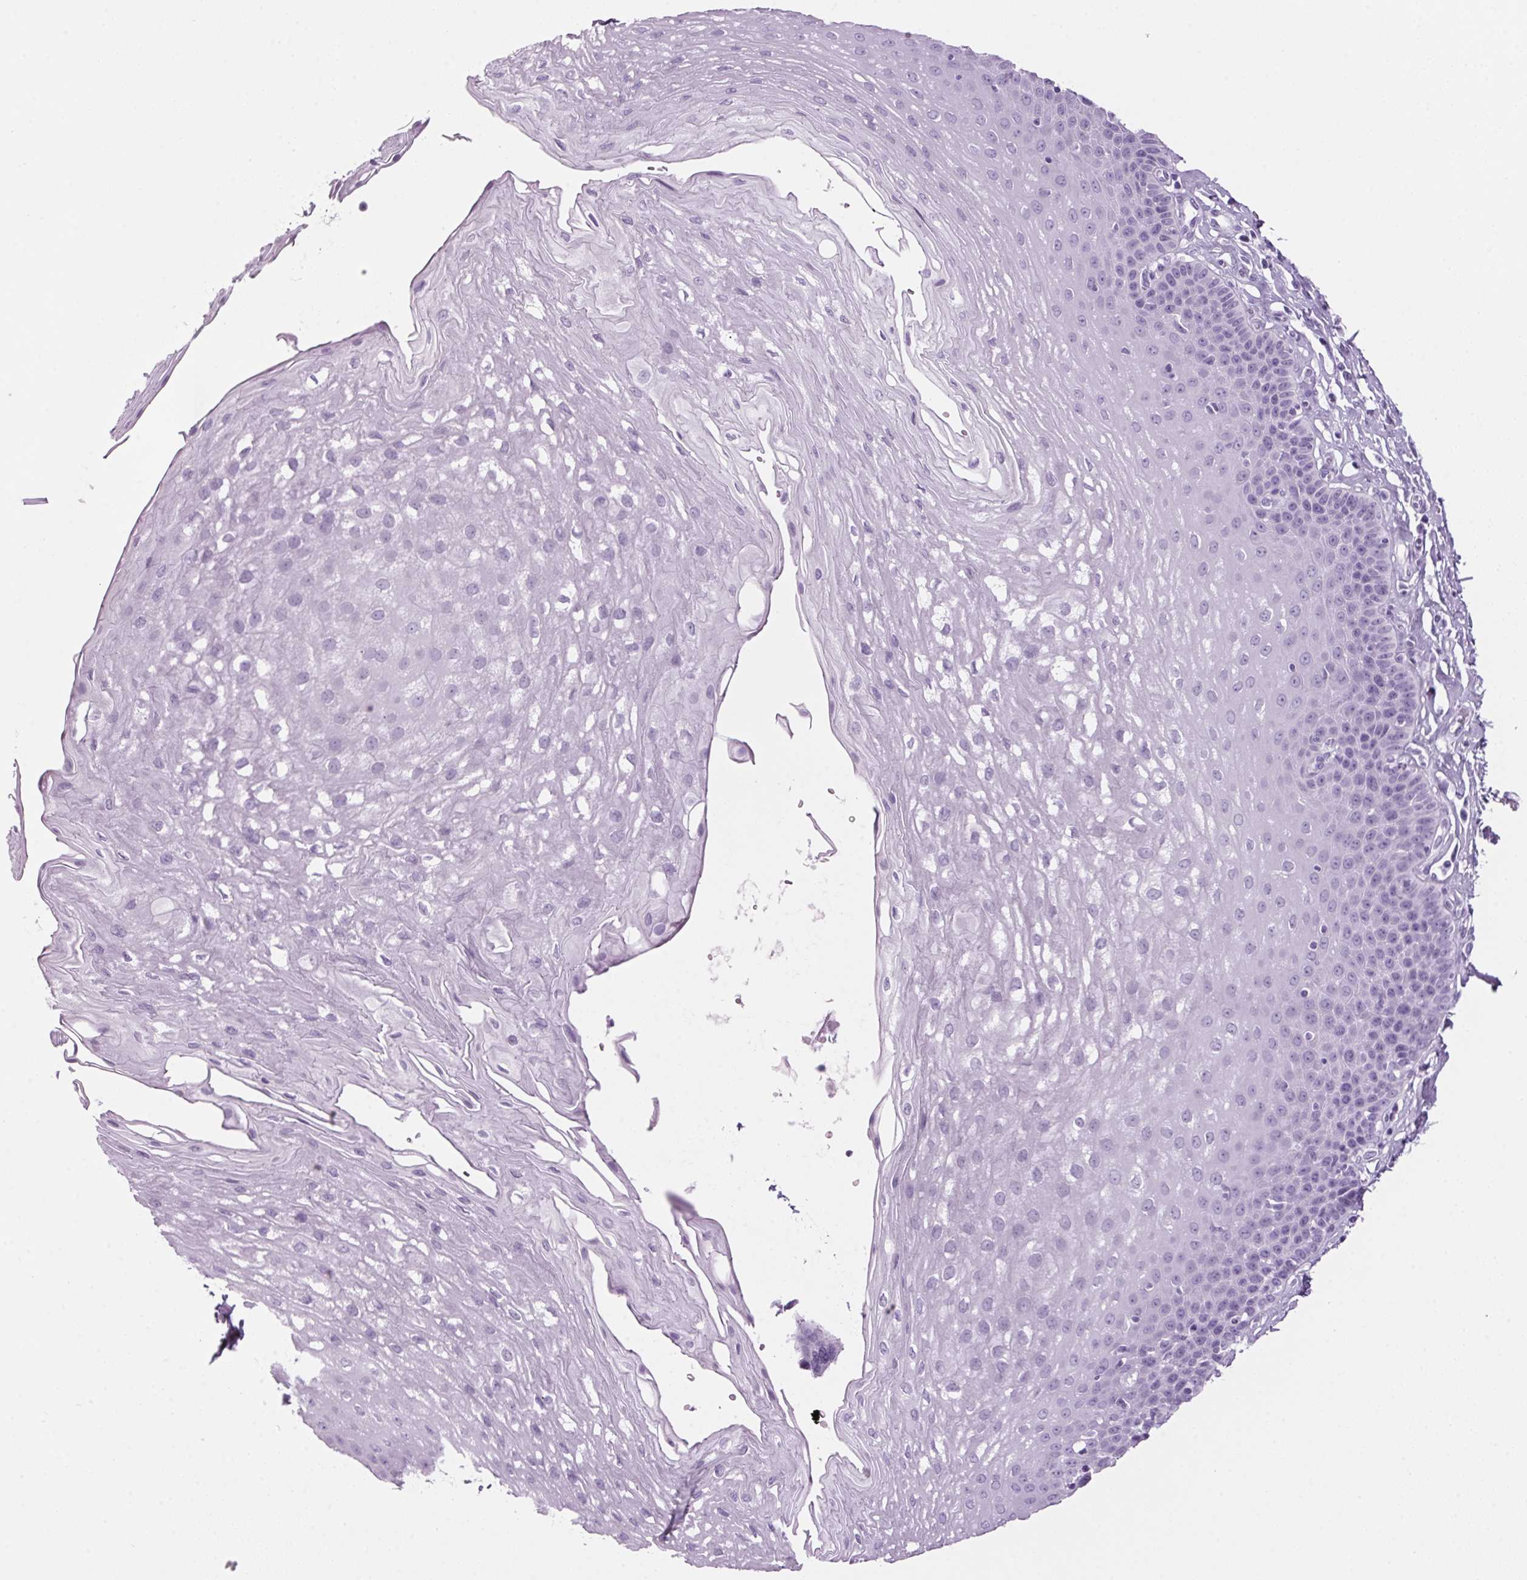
{"staining": {"intensity": "negative", "quantity": "none", "location": "none"}, "tissue": "esophagus", "cell_type": "Squamous epithelial cells", "image_type": "normal", "snomed": [{"axis": "morphology", "description": "Normal tissue, NOS"}, {"axis": "topography", "description": "Esophagus"}], "caption": "Immunohistochemical staining of normal esophagus displays no significant staining in squamous epithelial cells.", "gene": "PPP1R1A", "patient": {"sex": "female", "age": 81}}